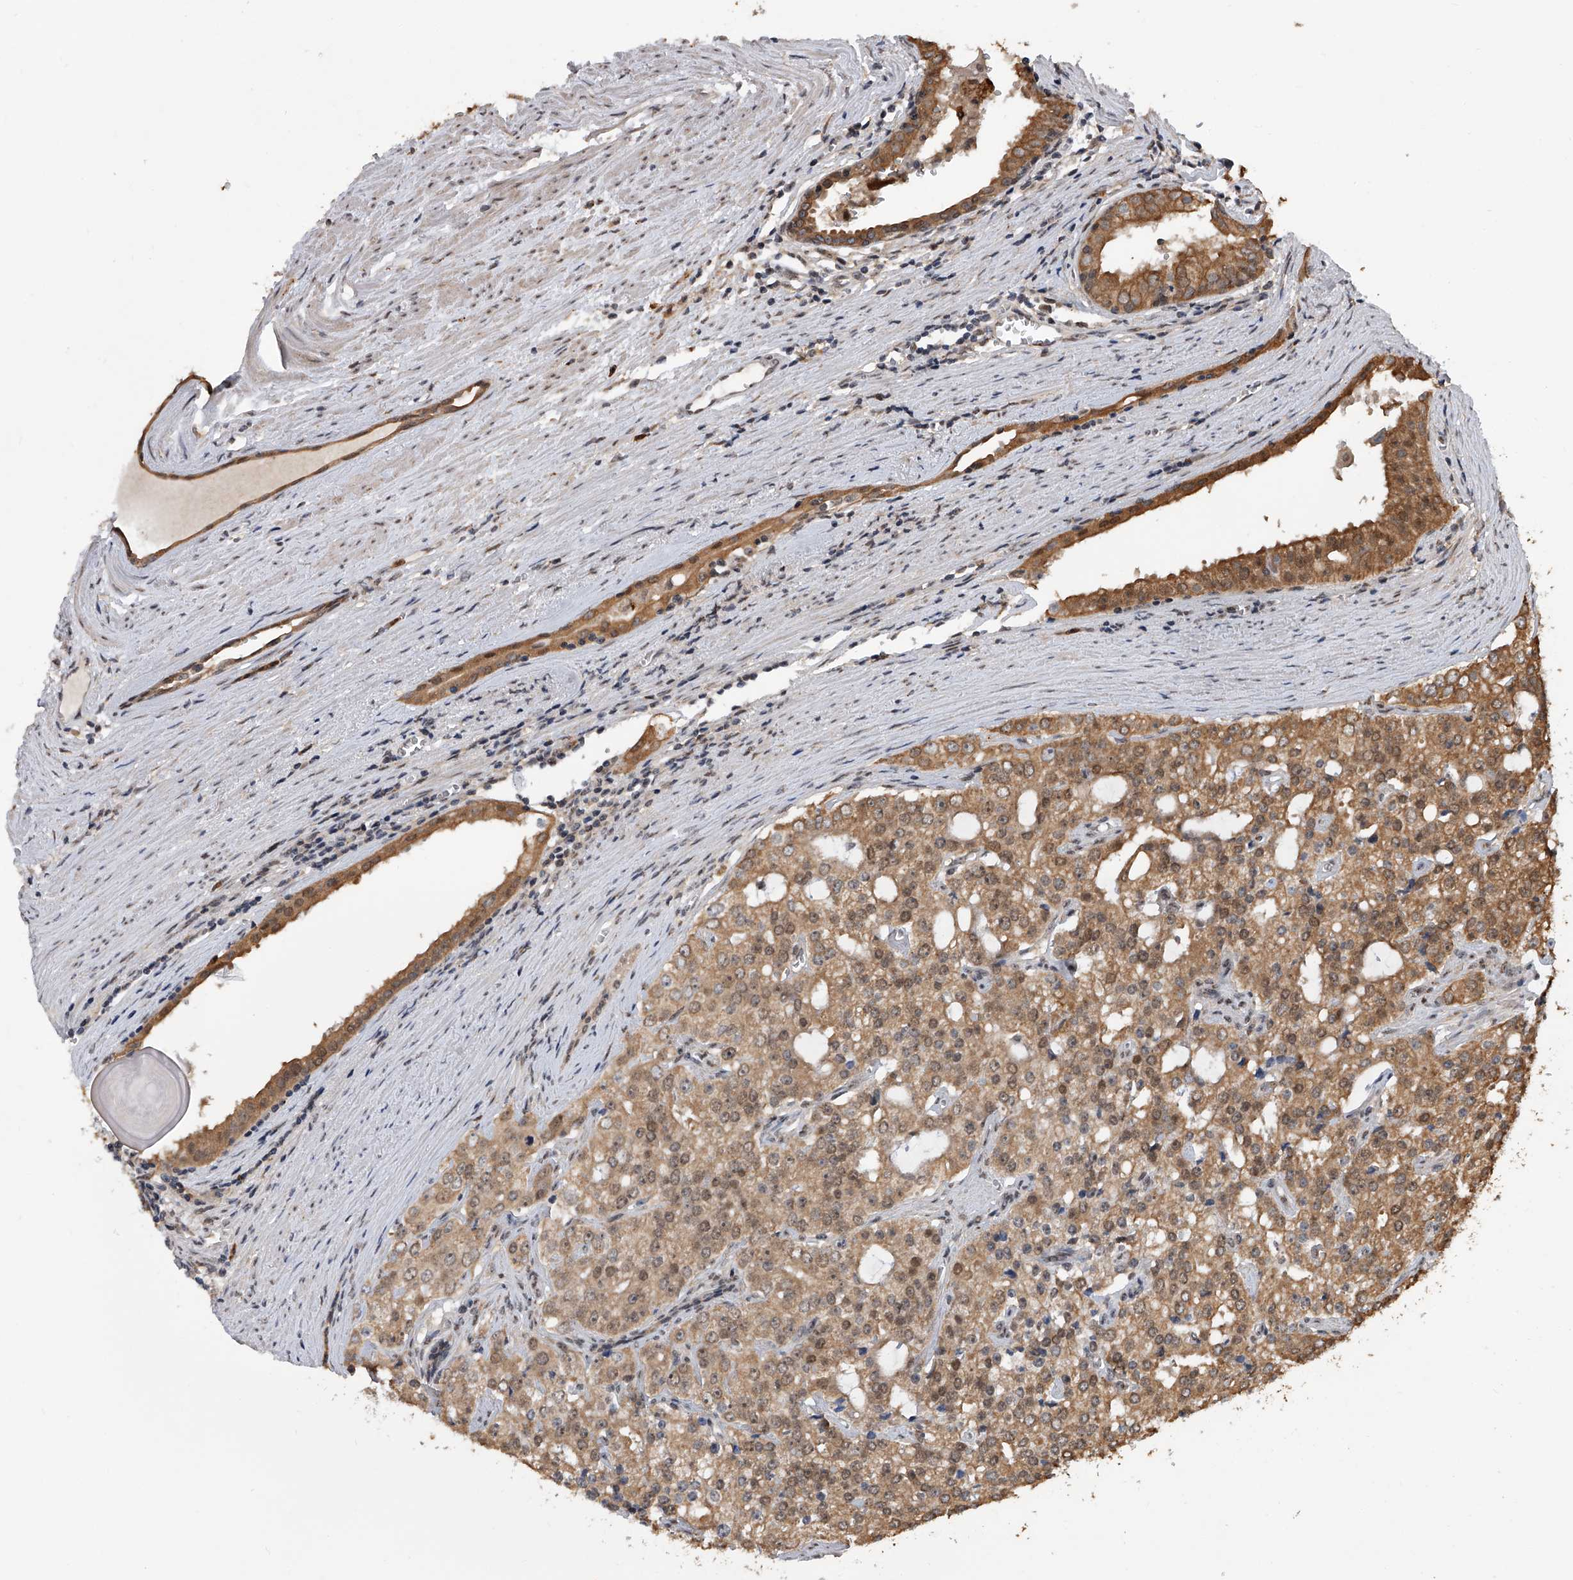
{"staining": {"intensity": "moderate", "quantity": ">75%", "location": "cytoplasmic/membranous,nuclear"}, "tissue": "prostate cancer", "cell_type": "Tumor cells", "image_type": "cancer", "snomed": [{"axis": "morphology", "description": "Adenocarcinoma, High grade"}, {"axis": "topography", "description": "Prostate"}], "caption": "Brown immunohistochemical staining in prostate cancer (high-grade adenocarcinoma) demonstrates moderate cytoplasmic/membranous and nuclear expression in about >75% of tumor cells. (IHC, brightfield microscopy, high magnification).", "gene": "BHLHE23", "patient": {"sex": "male", "age": 68}}